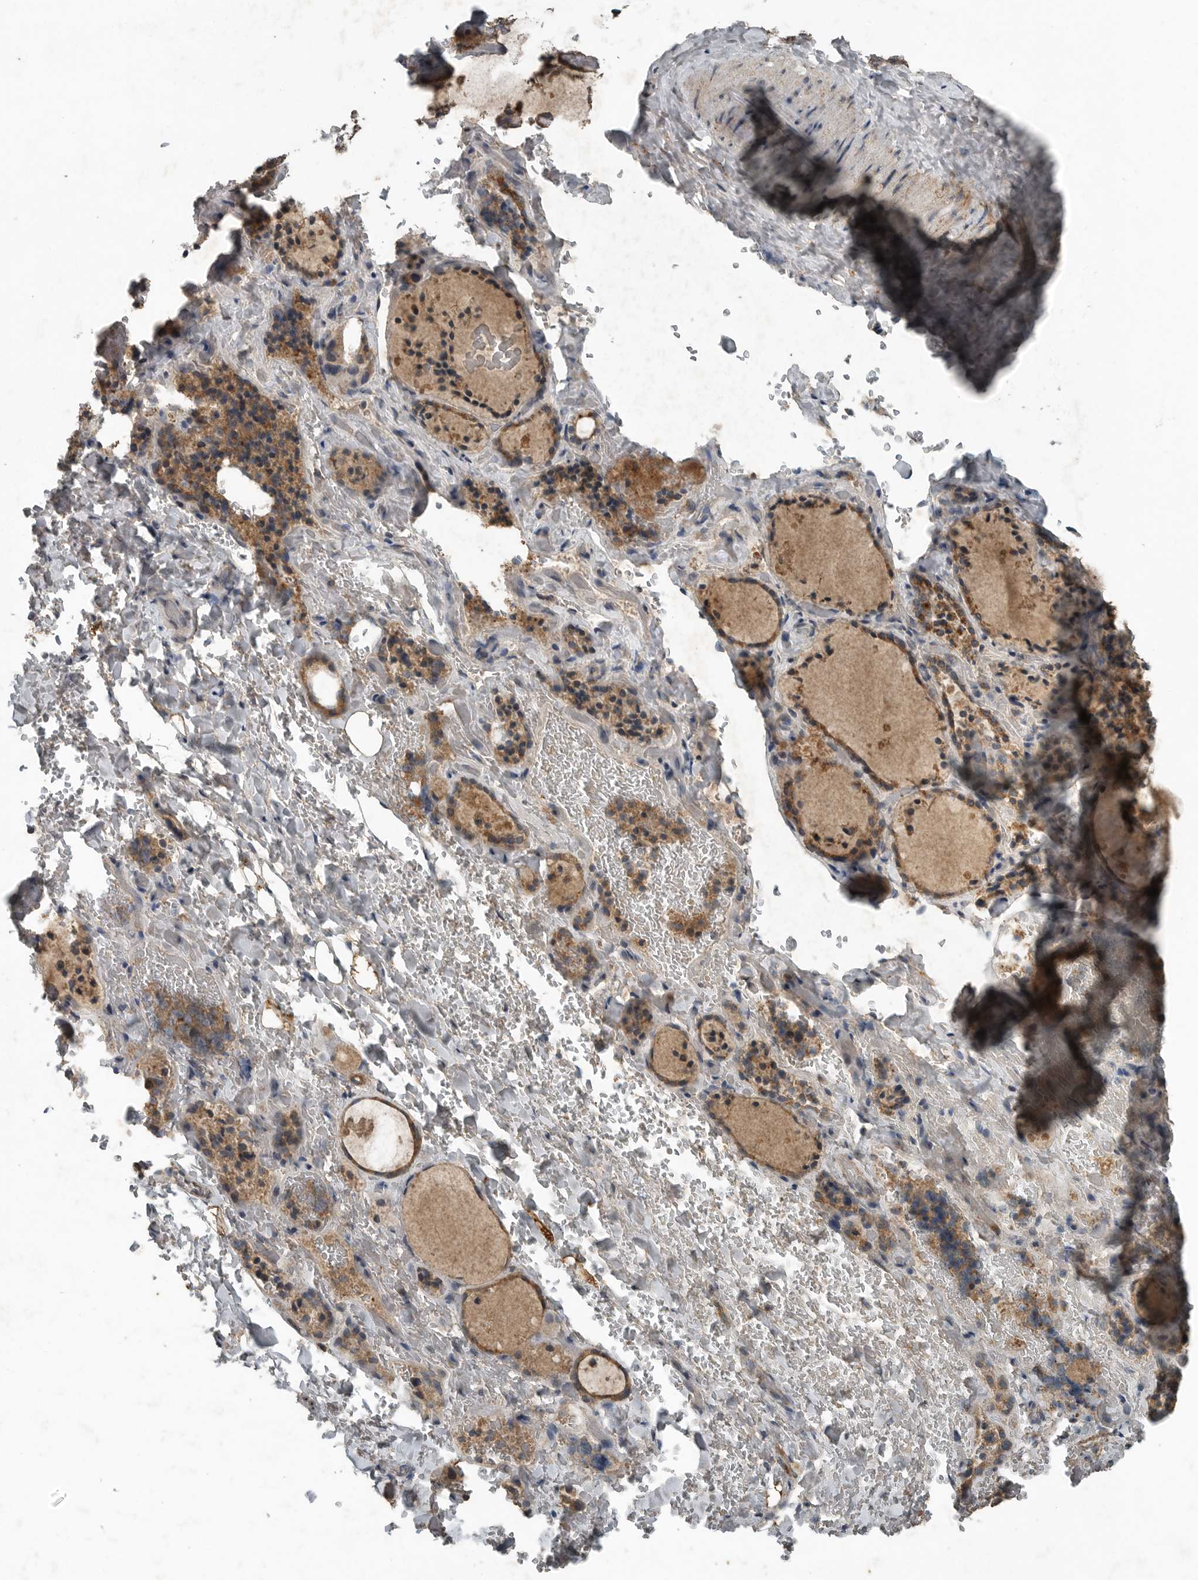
{"staining": {"intensity": "moderate", "quantity": ">75%", "location": "cytoplasmic/membranous"}, "tissue": "thyroid gland", "cell_type": "Glandular cells", "image_type": "normal", "snomed": [{"axis": "morphology", "description": "Normal tissue, NOS"}, {"axis": "topography", "description": "Thyroid gland"}], "caption": "Approximately >75% of glandular cells in unremarkable human thyroid gland display moderate cytoplasmic/membranous protein expression as visualized by brown immunohistochemical staining.", "gene": "IL6ST", "patient": {"sex": "female", "age": 44}}